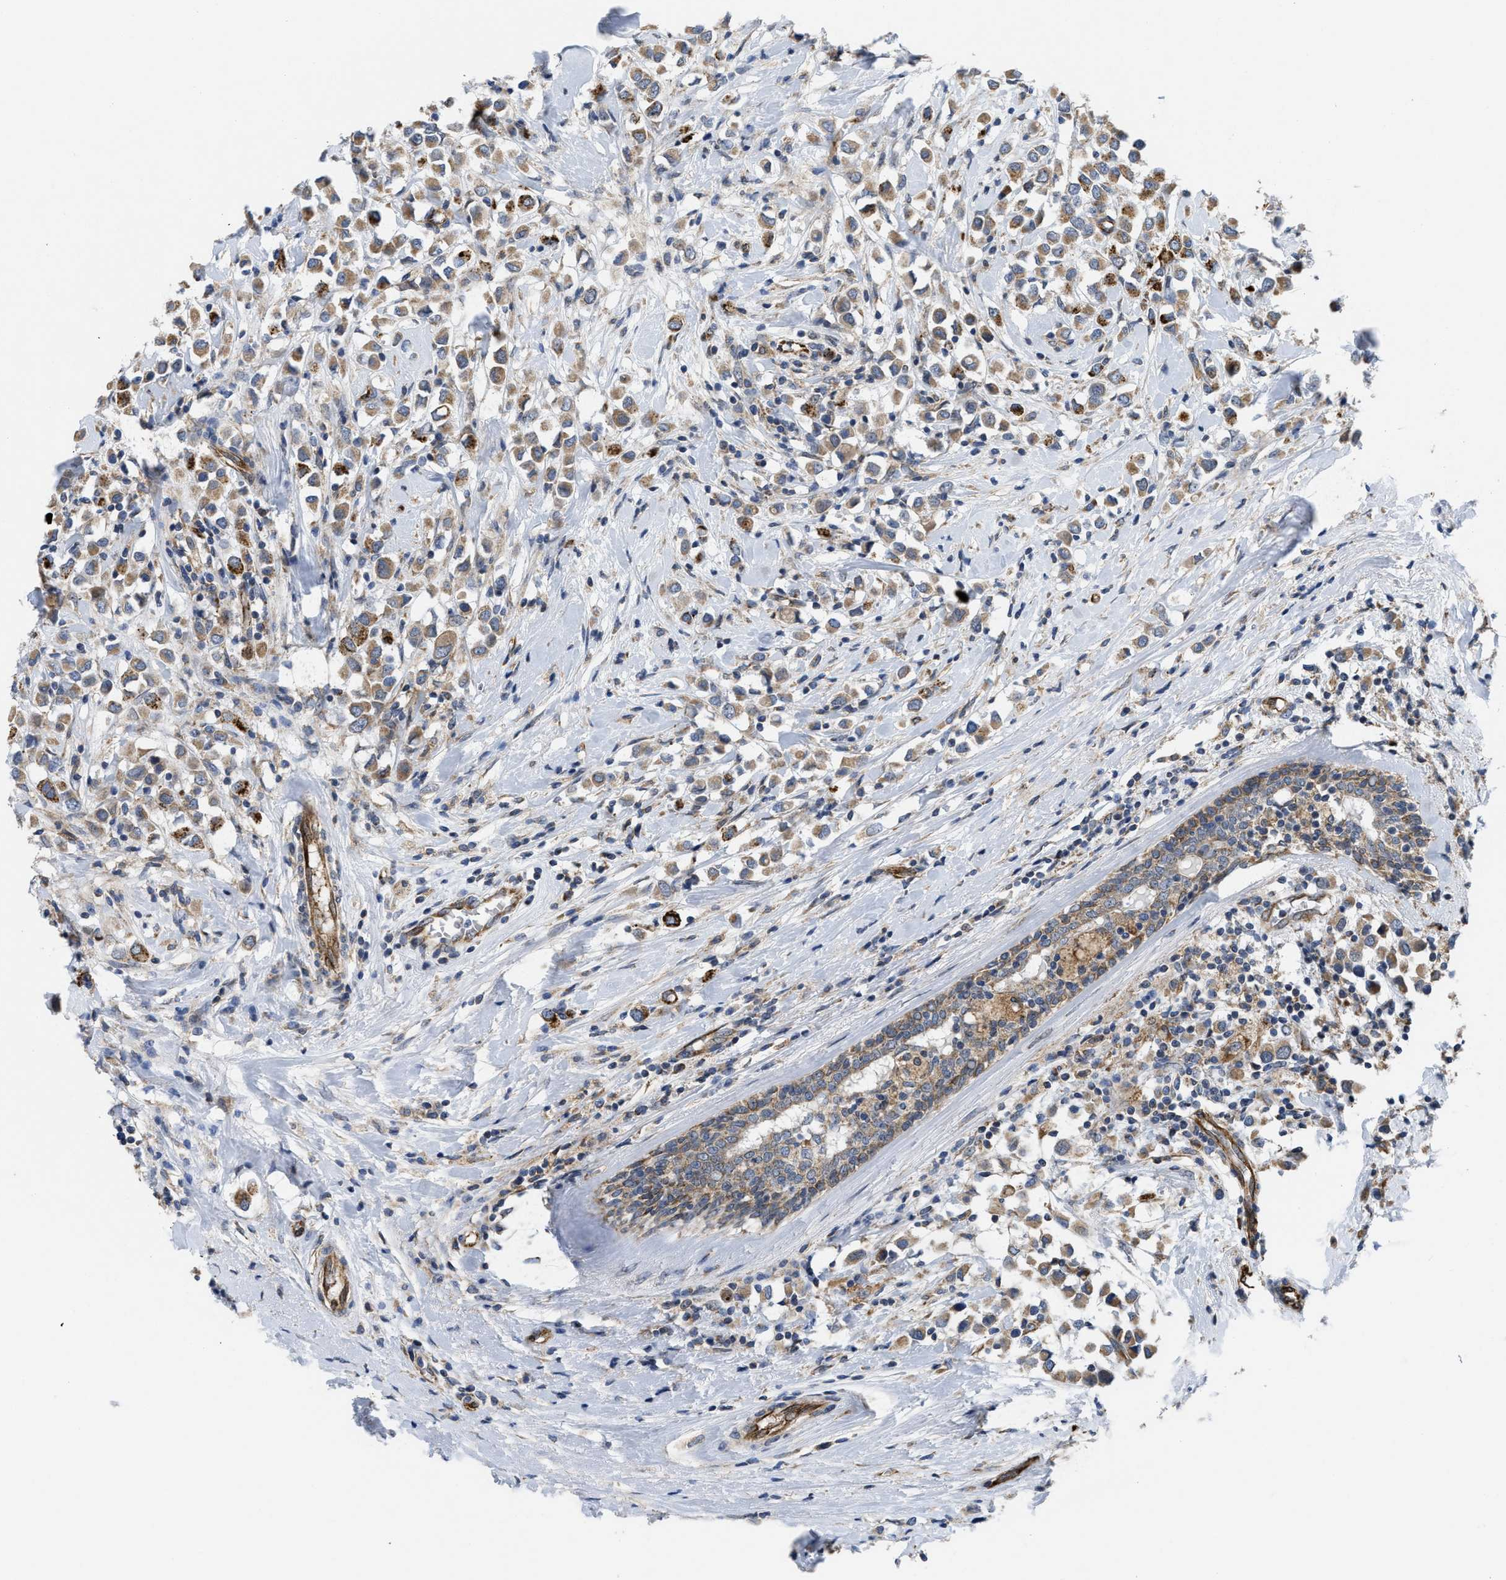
{"staining": {"intensity": "moderate", "quantity": ">75%", "location": "cytoplasmic/membranous"}, "tissue": "breast cancer", "cell_type": "Tumor cells", "image_type": "cancer", "snomed": [{"axis": "morphology", "description": "Duct carcinoma"}, {"axis": "topography", "description": "Breast"}], "caption": "The photomicrograph reveals staining of breast invasive ductal carcinoma, revealing moderate cytoplasmic/membranous protein staining (brown color) within tumor cells.", "gene": "EOGT", "patient": {"sex": "female", "age": 61}}